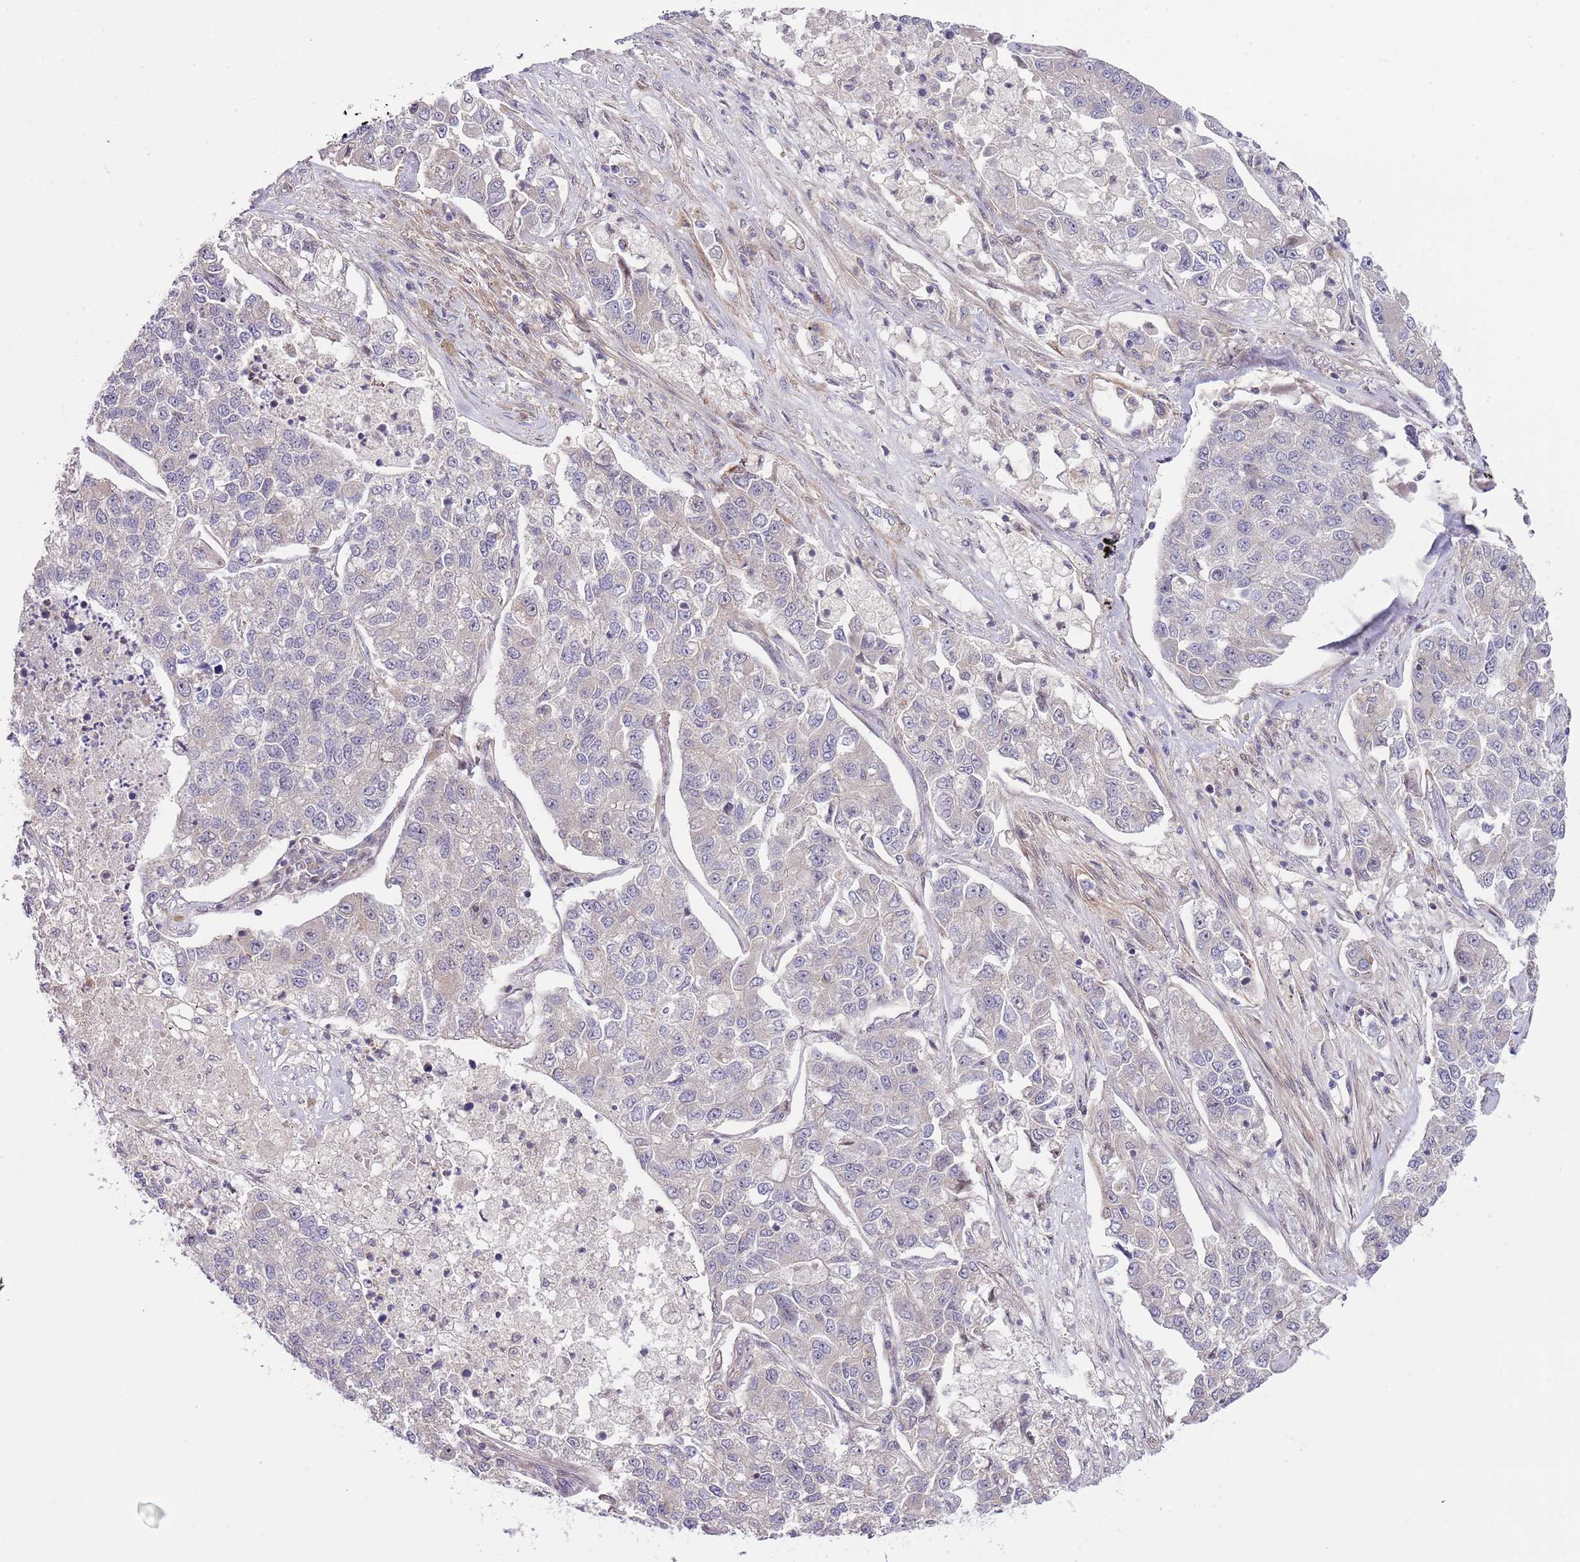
{"staining": {"intensity": "negative", "quantity": "none", "location": "none"}, "tissue": "lung cancer", "cell_type": "Tumor cells", "image_type": "cancer", "snomed": [{"axis": "morphology", "description": "Adenocarcinoma, NOS"}, {"axis": "topography", "description": "Lung"}], "caption": "Immunohistochemical staining of human lung cancer (adenocarcinoma) displays no significant staining in tumor cells.", "gene": "PRR16", "patient": {"sex": "male", "age": 49}}